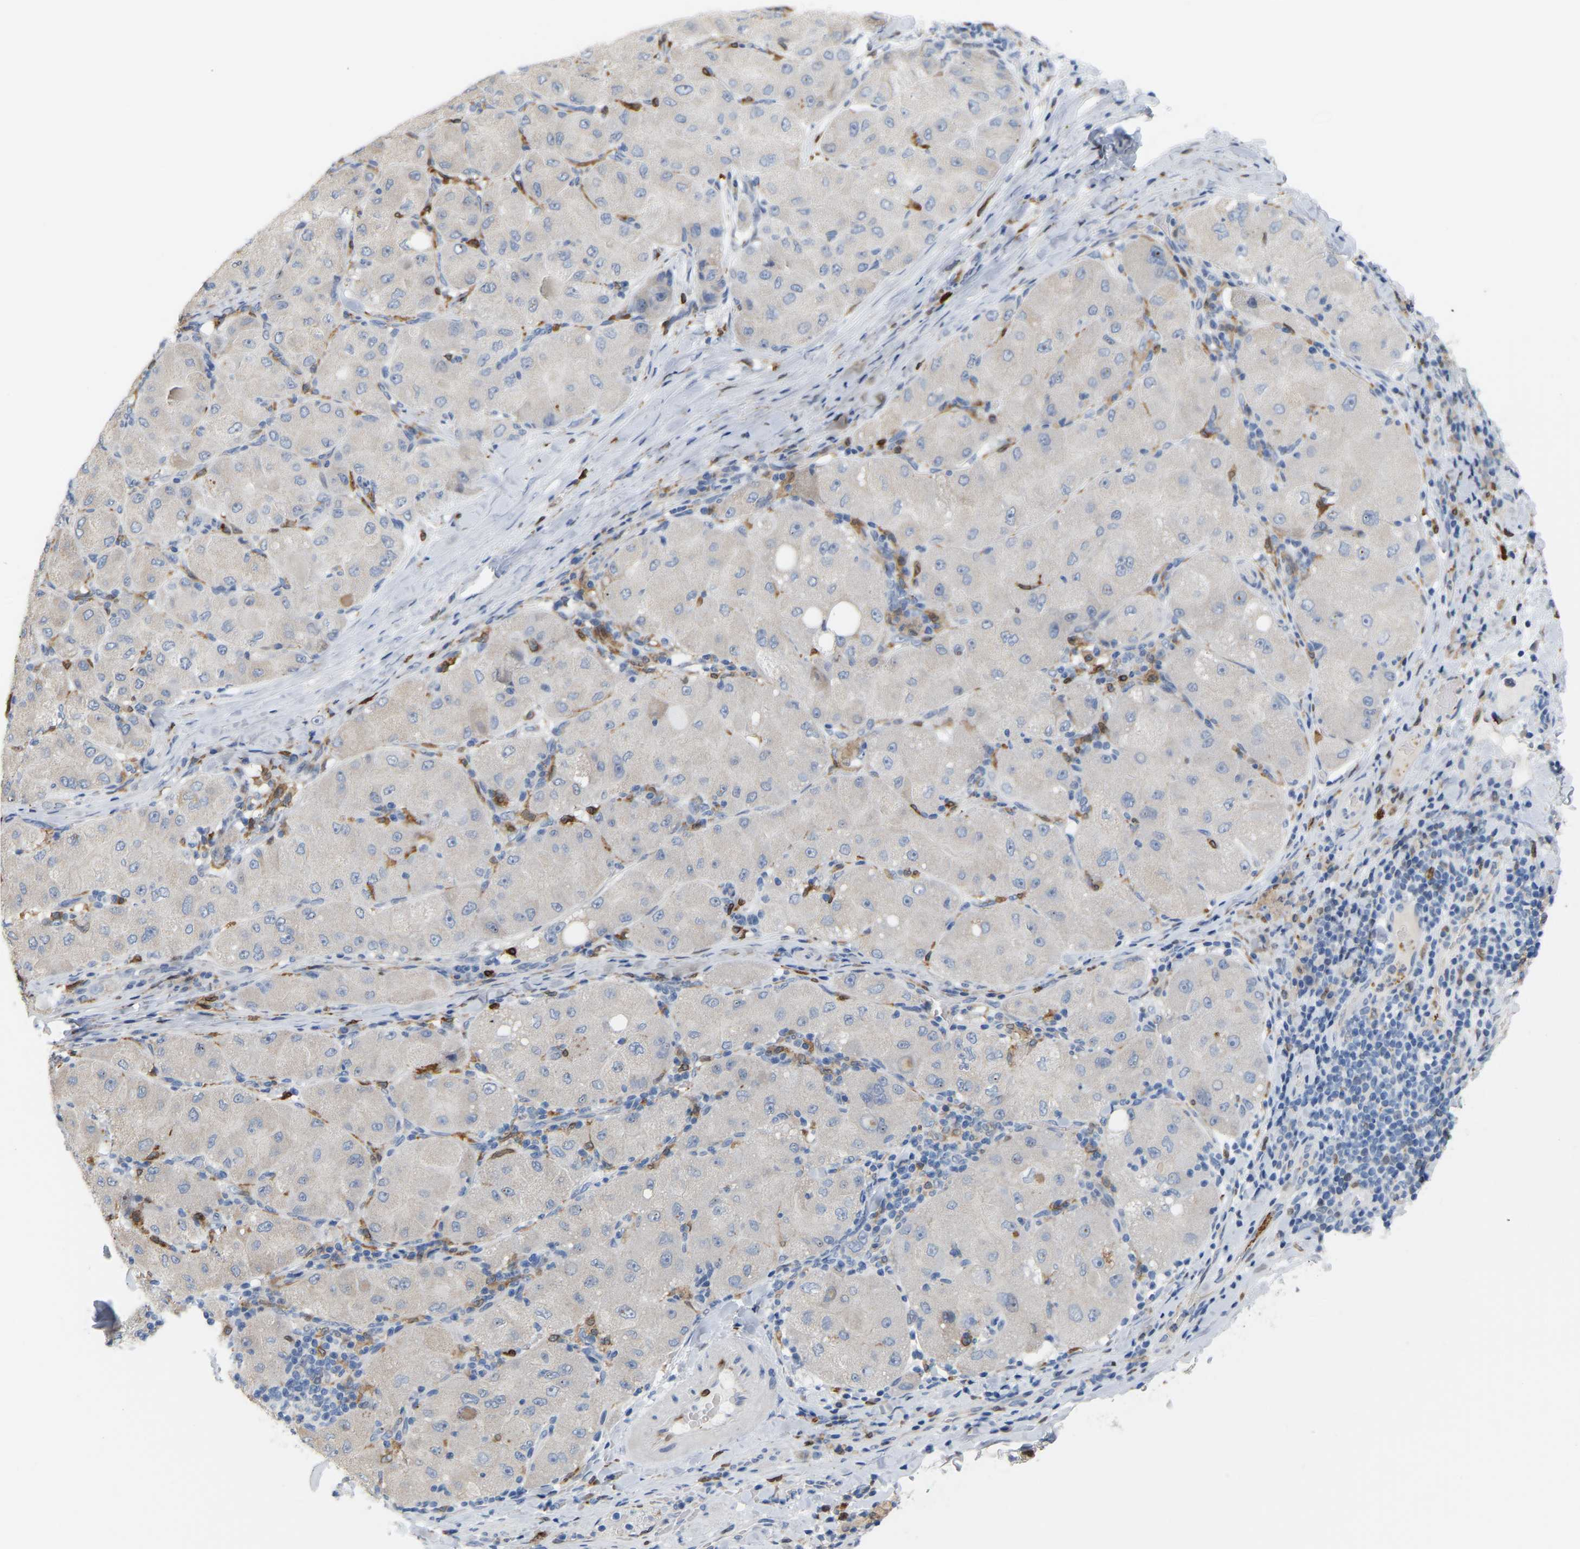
{"staining": {"intensity": "negative", "quantity": "none", "location": "none"}, "tissue": "liver cancer", "cell_type": "Tumor cells", "image_type": "cancer", "snomed": [{"axis": "morphology", "description": "Carcinoma, Hepatocellular, NOS"}, {"axis": "topography", "description": "Liver"}], "caption": "There is no significant positivity in tumor cells of liver cancer.", "gene": "PTGS1", "patient": {"sex": "male", "age": 80}}